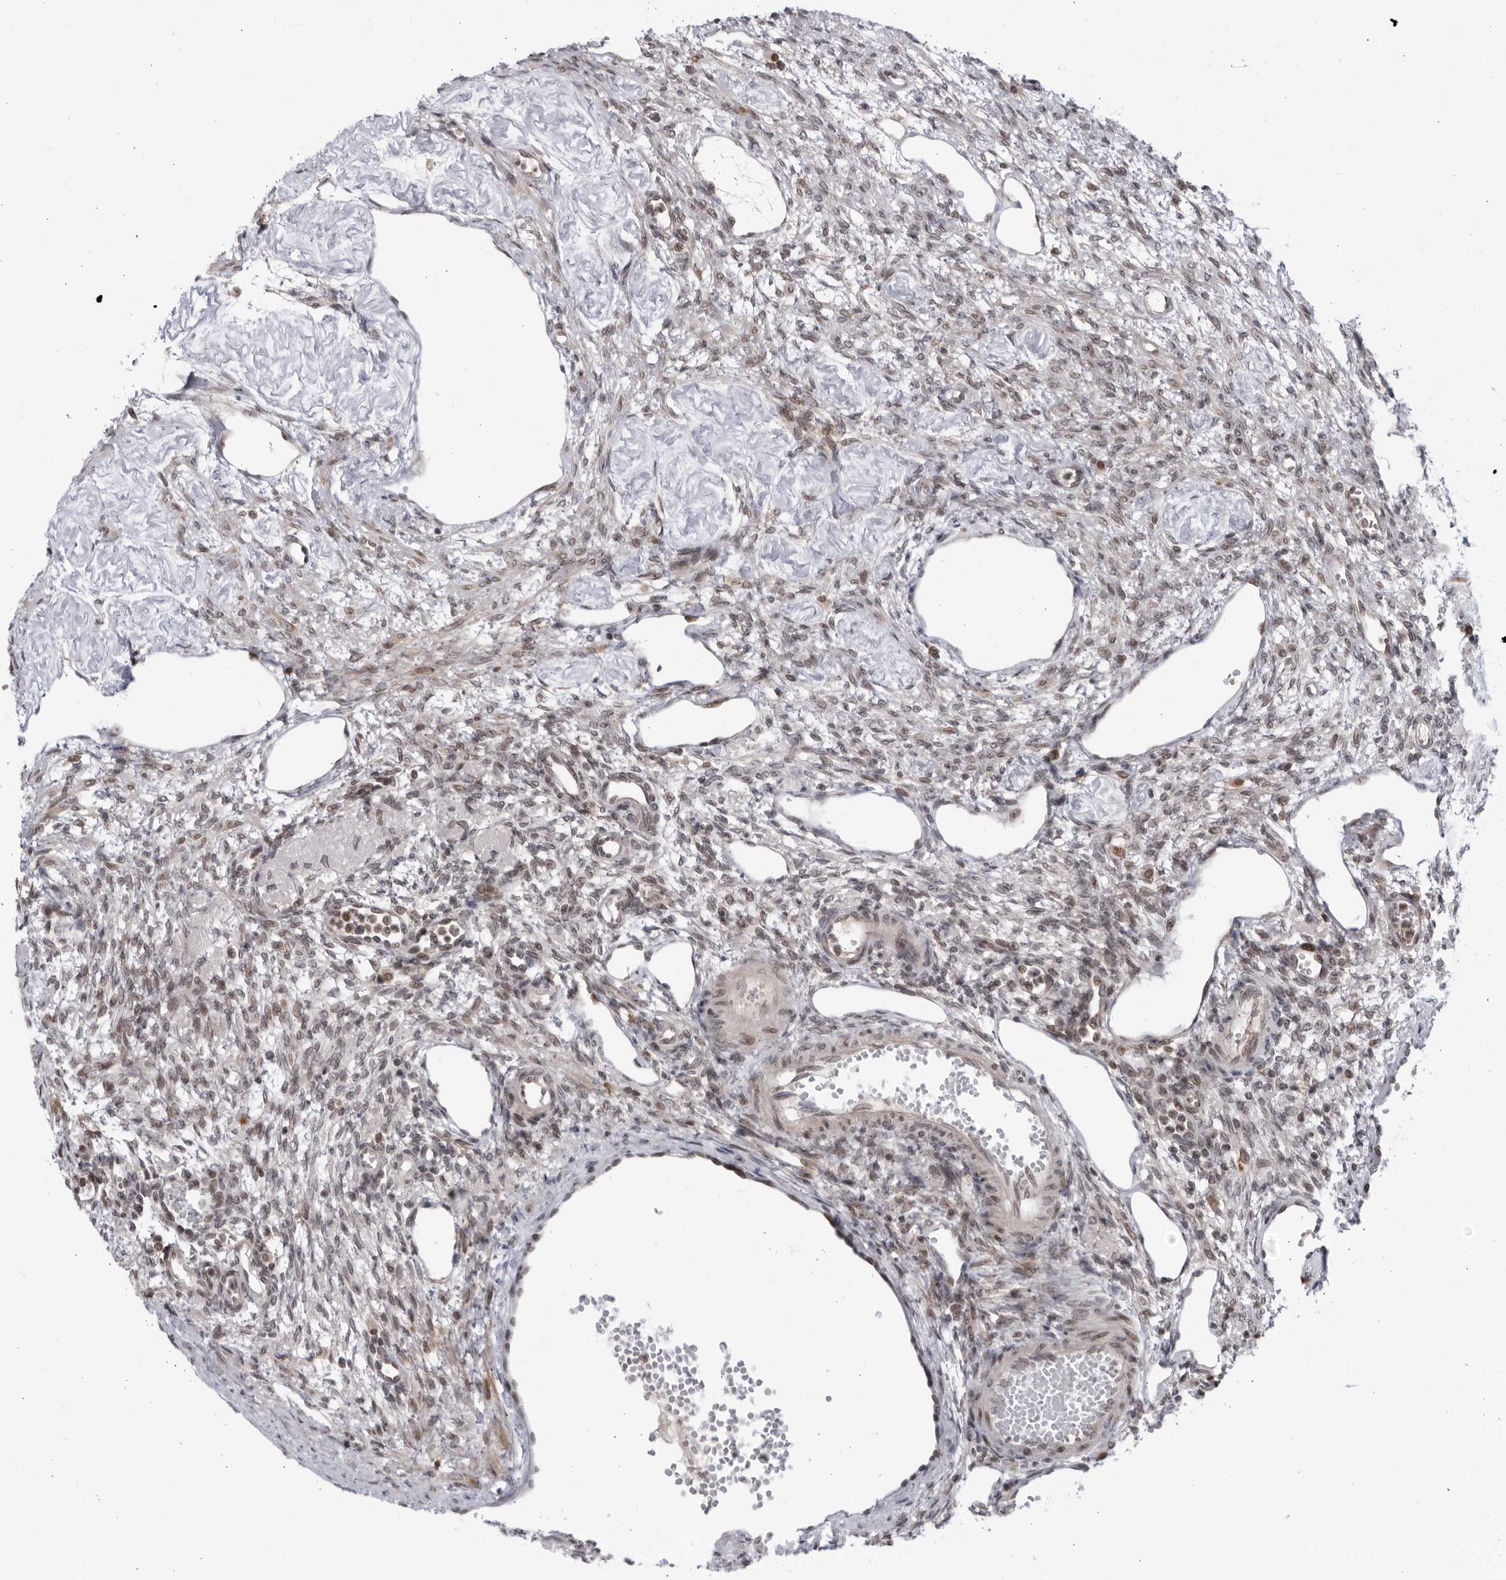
{"staining": {"intensity": "weak", "quantity": "25%-75%", "location": "nuclear"}, "tissue": "ovary", "cell_type": "Ovarian stroma cells", "image_type": "normal", "snomed": [{"axis": "morphology", "description": "Normal tissue, NOS"}, {"axis": "topography", "description": "Ovary"}], "caption": "Ovarian stroma cells show weak nuclear expression in approximately 25%-75% of cells in normal ovary. (DAB = brown stain, brightfield microscopy at high magnification).", "gene": "DTL", "patient": {"sex": "female", "age": 33}}